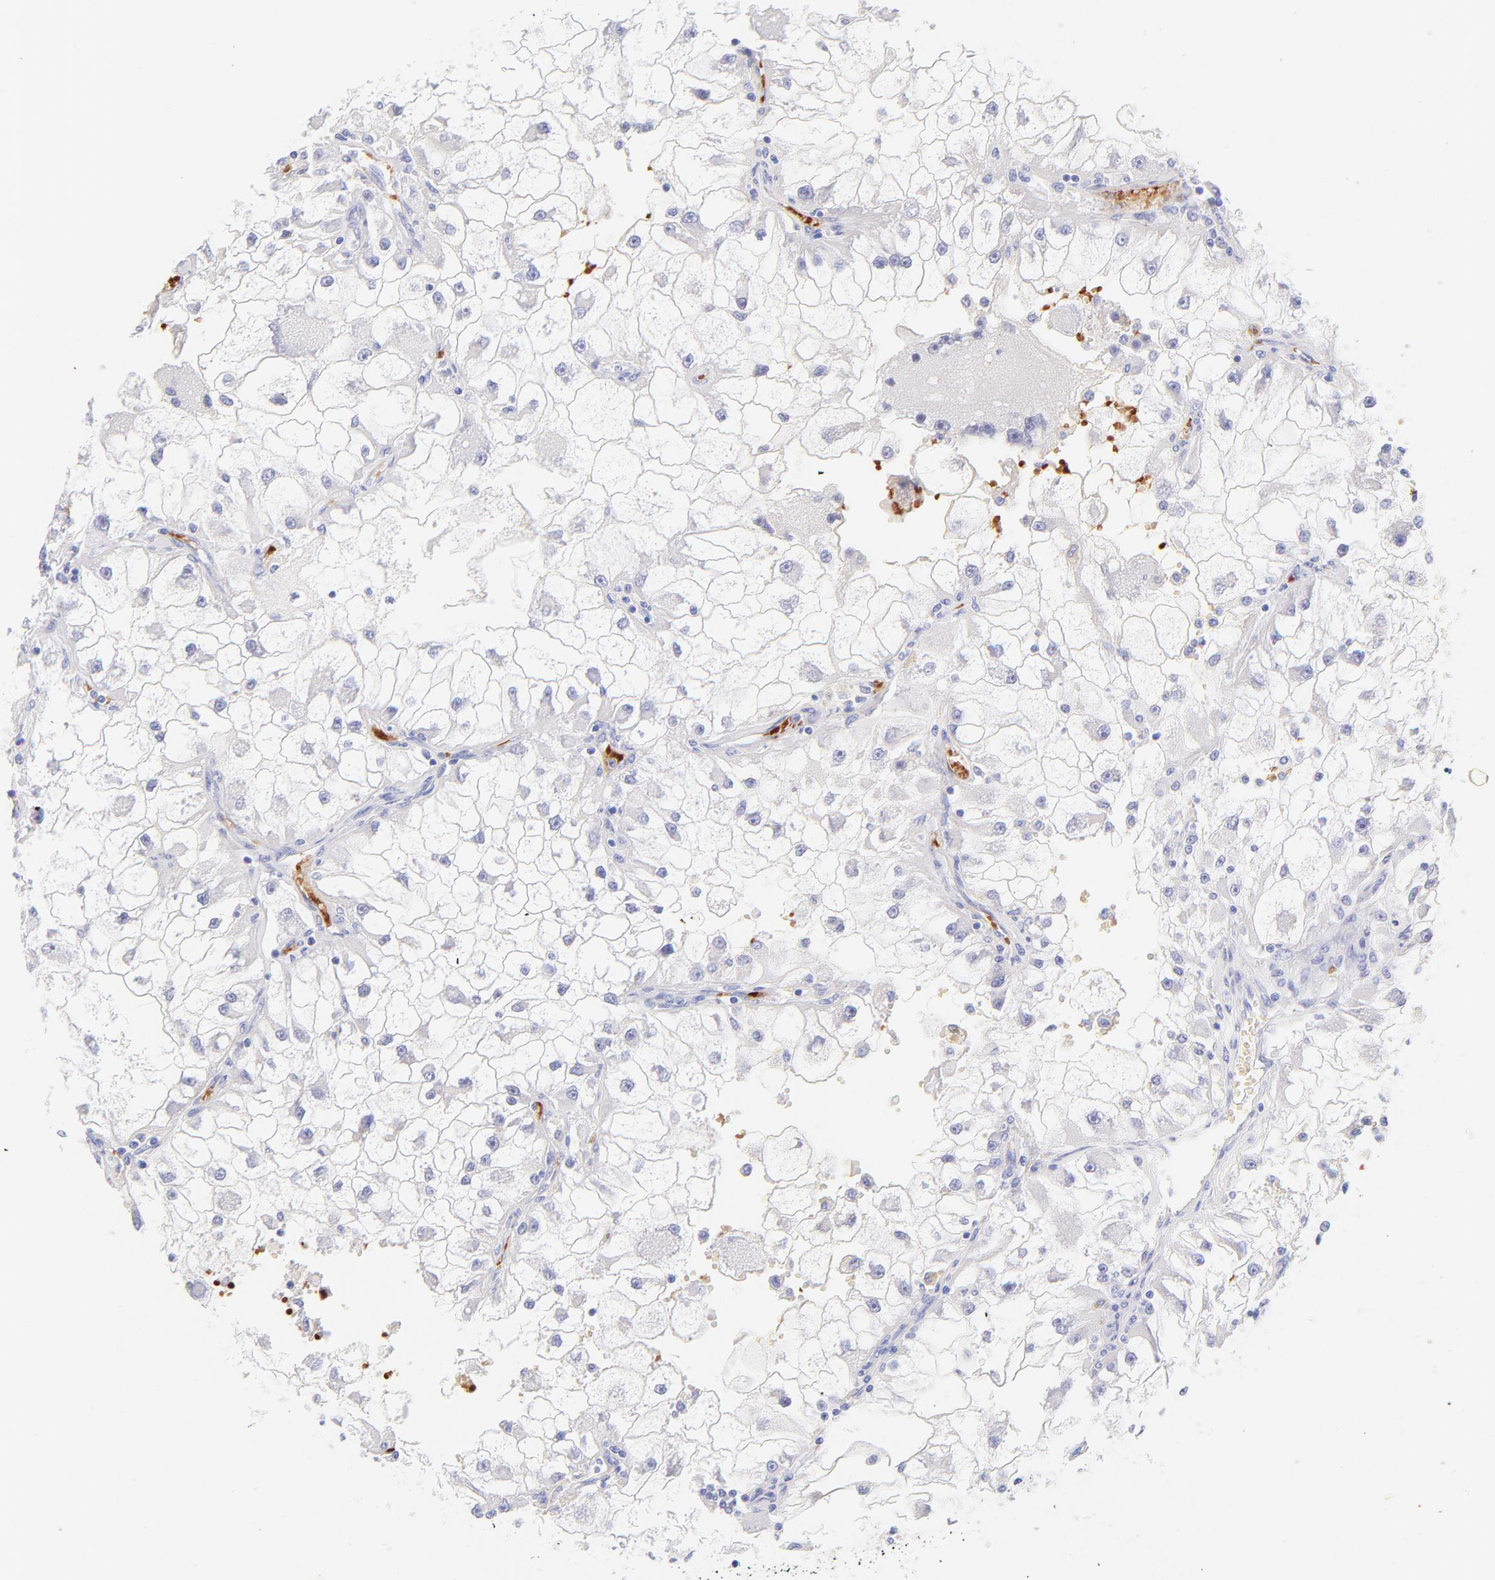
{"staining": {"intensity": "negative", "quantity": "none", "location": "none"}, "tissue": "renal cancer", "cell_type": "Tumor cells", "image_type": "cancer", "snomed": [{"axis": "morphology", "description": "Adenocarcinoma, NOS"}, {"axis": "topography", "description": "Kidney"}], "caption": "The micrograph exhibits no staining of tumor cells in renal cancer (adenocarcinoma).", "gene": "FRMPD3", "patient": {"sex": "female", "age": 73}}